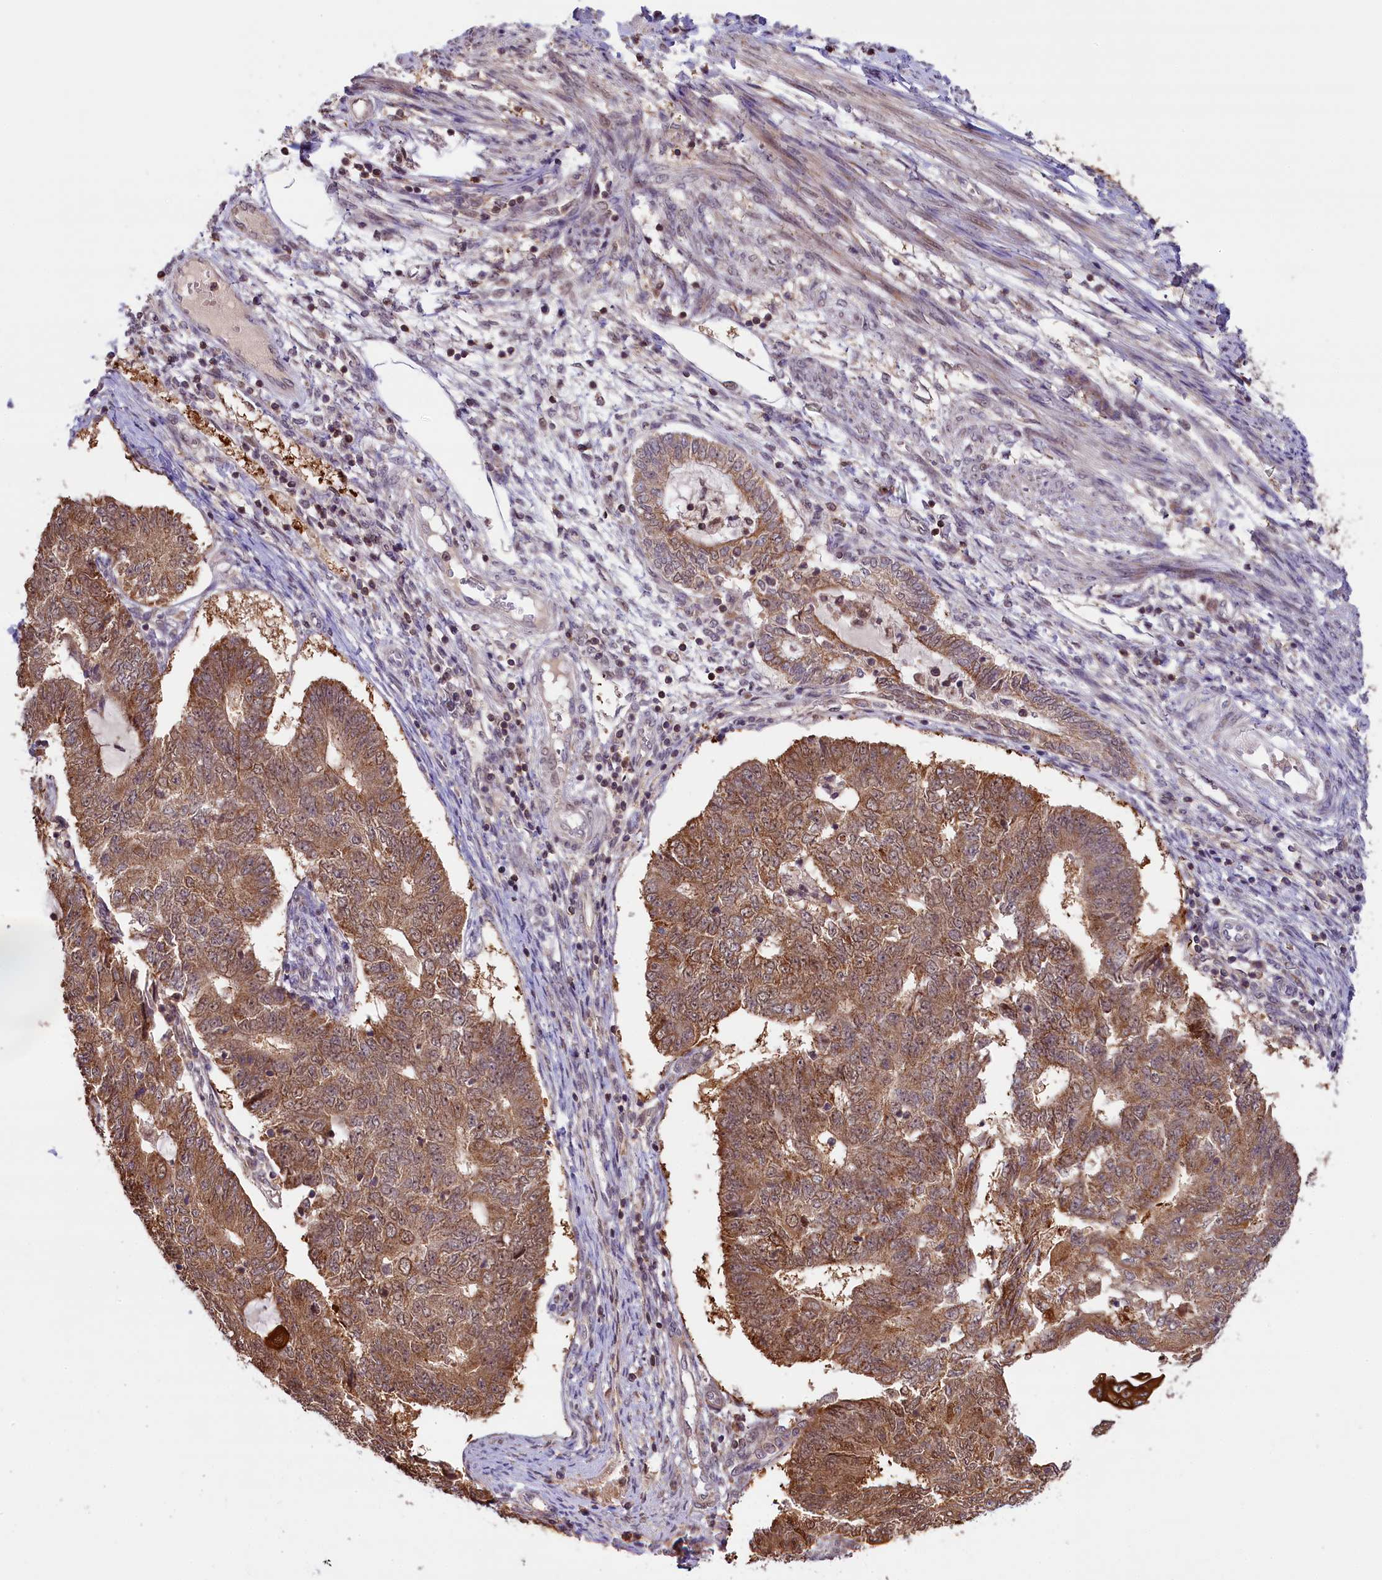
{"staining": {"intensity": "moderate", "quantity": ">75%", "location": "cytoplasmic/membranous"}, "tissue": "endometrial cancer", "cell_type": "Tumor cells", "image_type": "cancer", "snomed": [{"axis": "morphology", "description": "Adenocarcinoma, NOS"}, {"axis": "topography", "description": "Endometrium"}], "caption": "Immunohistochemistry (DAB) staining of human endometrial cancer displays moderate cytoplasmic/membranous protein staining in approximately >75% of tumor cells. (Stains: DAB in brown, nuclei in blue, Microscopy: brightfield microscopy at high magnification).", "gene": "CARD8", "patient": {"sex": "female", "age": 32}}